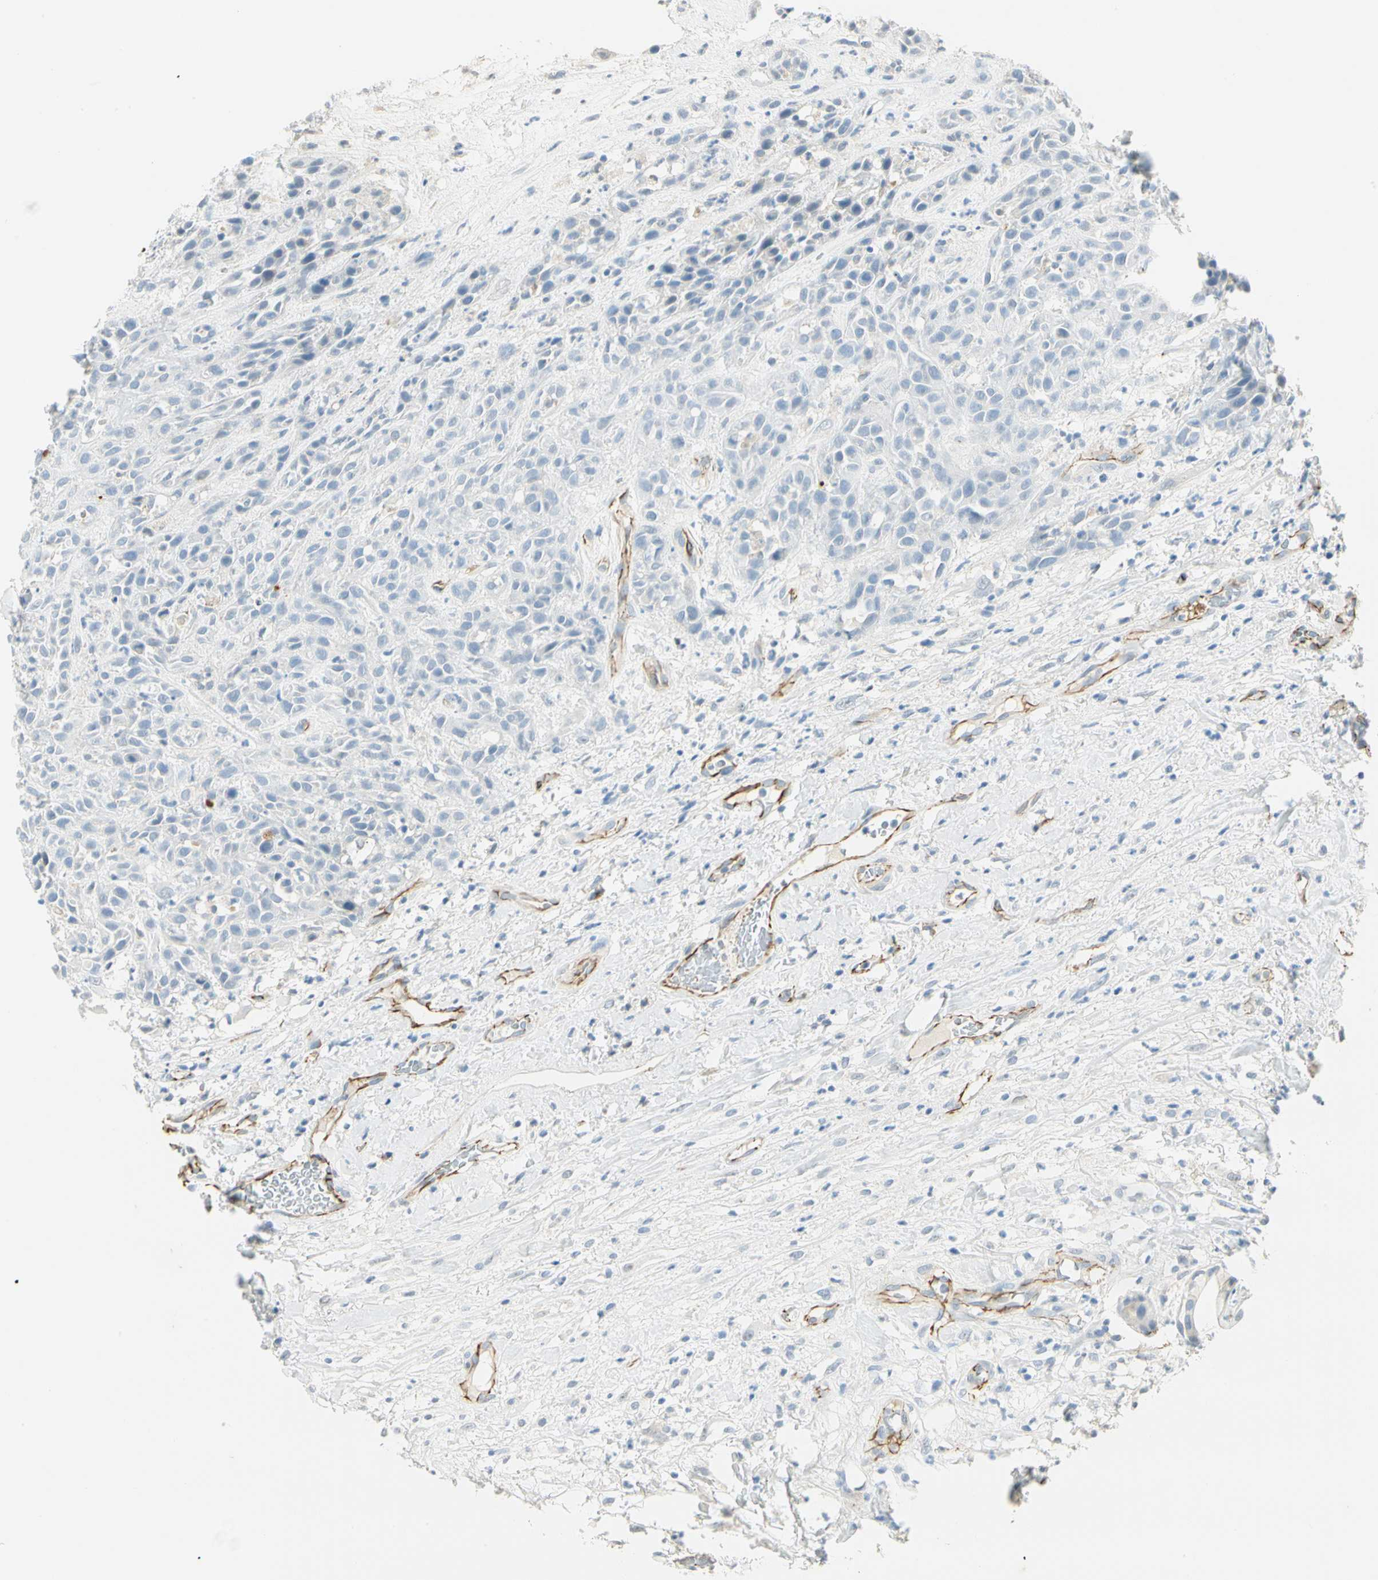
{"staining": {"intensity": "weak", "quantity": "<25%", "location": "cytoplasmic/membranous"}, "tissue": "head and neck cancer", "cell_type": "Tumor cells", "image_type": "cancer", "snomed": [{"axis": "morphology", "description": "Normal tissue, NOS"}, {"axis": "morphology", "description": "Squamous cell carcinoma, NOS"}, {"axis": "topography", "description": "Cartilage tissue"}, {"axis": "topography", "description": "Head-Neck"}], "caption": "DAB immunohistochemical staining of head and neck squamous cell carcinoma displays no significant expression in tumor cells. The staining was performed using DAB to visualize the protein expression in brown, while the nuclei were stained in blue with hematoxylin (Magnification: 20x).", "gene": "VPS9D1", "patient": {"sex": "male", "age": 62}}